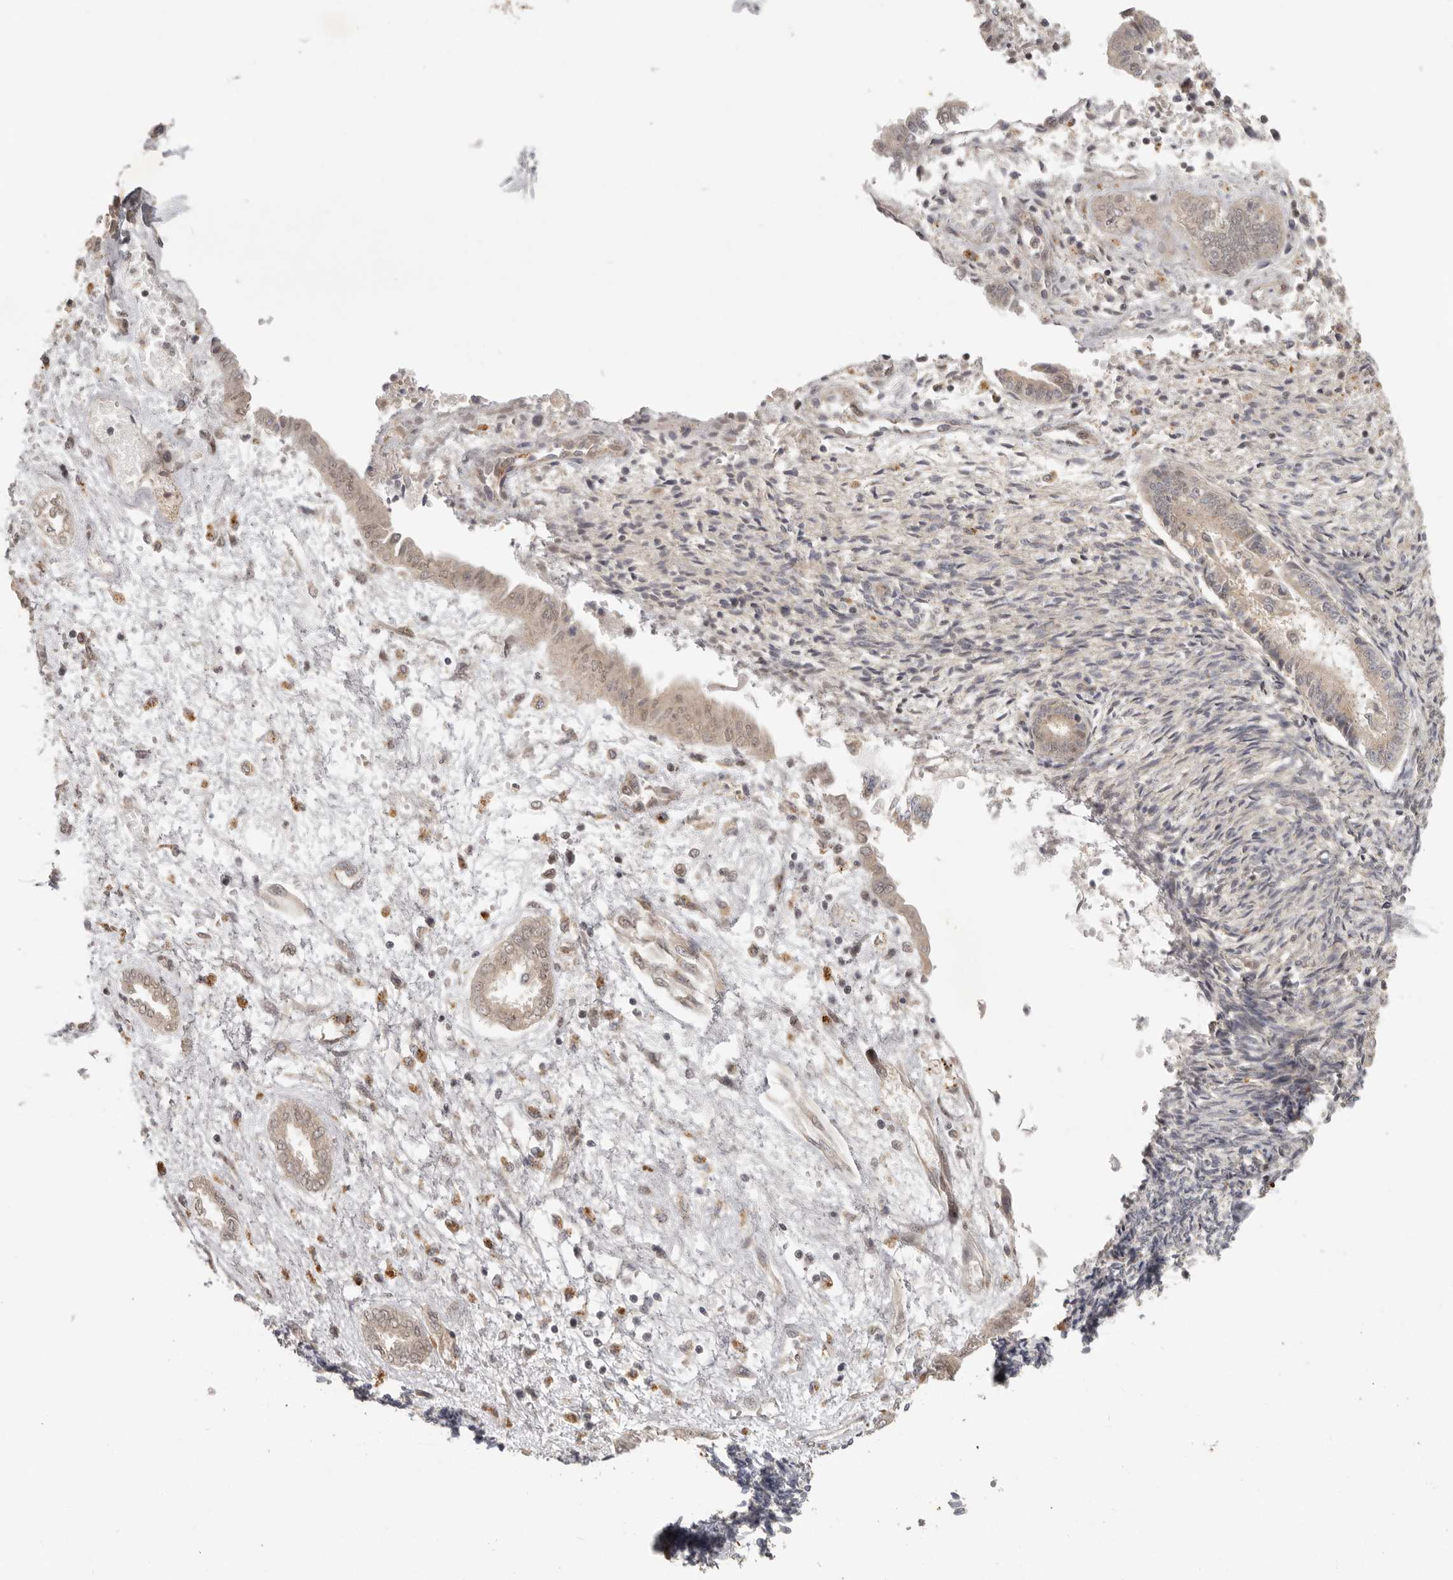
{"staining": {"intensity": "weak", "quantity": "25%-75%", "location": "nuclear"}, "tissue": "endometrium", "cell_type": "Cells in endometrial stroma", "image_type": "normal", "snomed": [{"axis": "morphology", "description": "Normal tissue, NOS"}, {"axis": "topography", "description": "Endometrium"}], "caption": "DAB (3,3'-diaminobenzidine) immunohistochemical staining of normal endometrium demonstrates weak nuclear protein expression in about 25%-75% of cells in endometrial stroma.", "gene": "LRRC75A", "patient": {"sex": "female", "age": 56}}